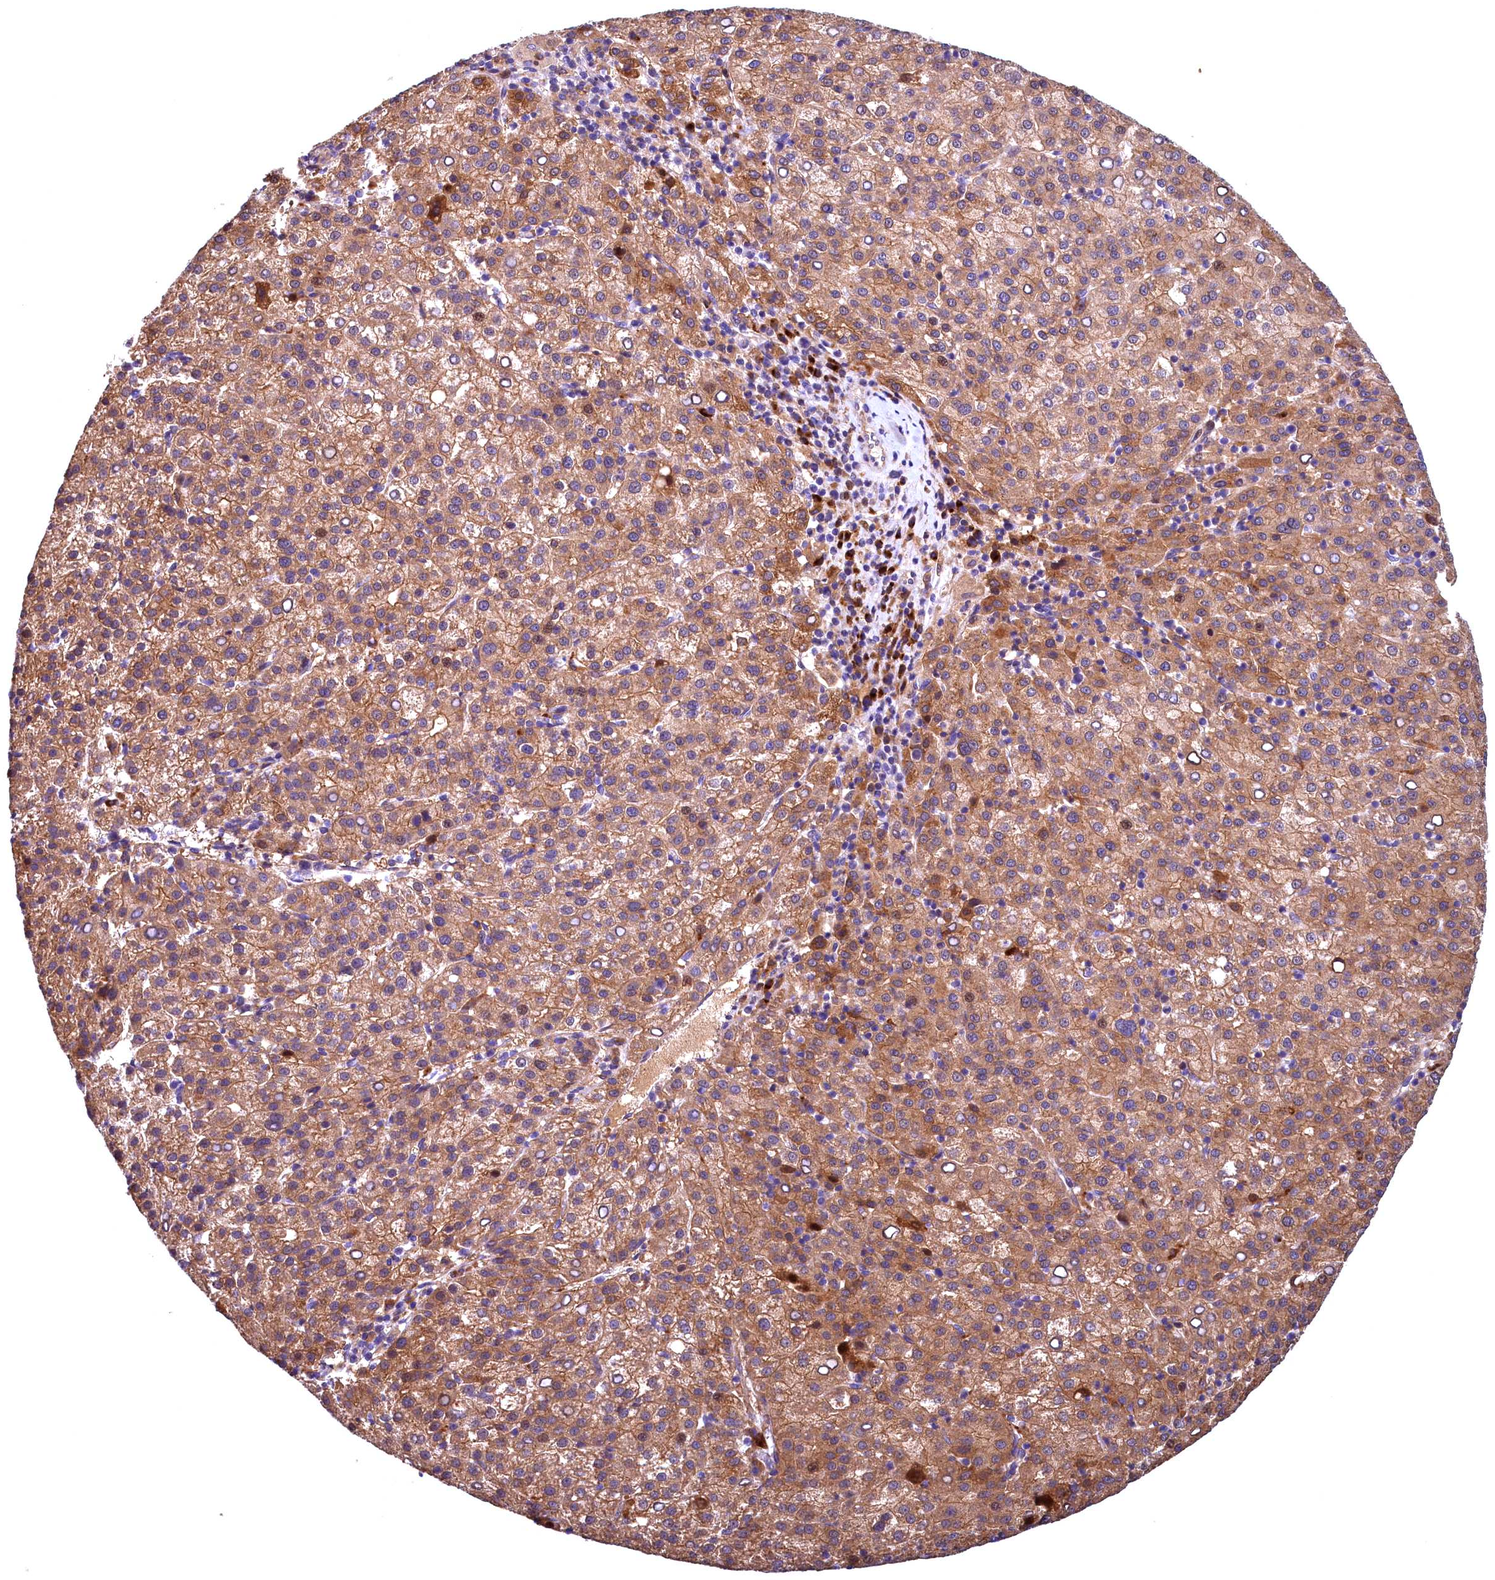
{"staining": {"intensity": "moderate", "quantity": ">75%", "location": "cytoplasmic/membranous"}, "tissue": "liver cancer", "cell_type": "Tumor cells", "image_type": "cancer", "snomed": [{"axis": "morphology", "description": "Carcinoma, Hepatocellular, NOS"}, {"axis": "topography", "description": "Liver"}], "caption": "The micrograph reveals immunohistochemical staining of liver hepatocellular carcinoma. There is moderate cytoplasmic/membranous positivity is identified in about >75% of tumor cells.", "gene": "NAIP", "patient": {"sex": "female", "age": 58}}